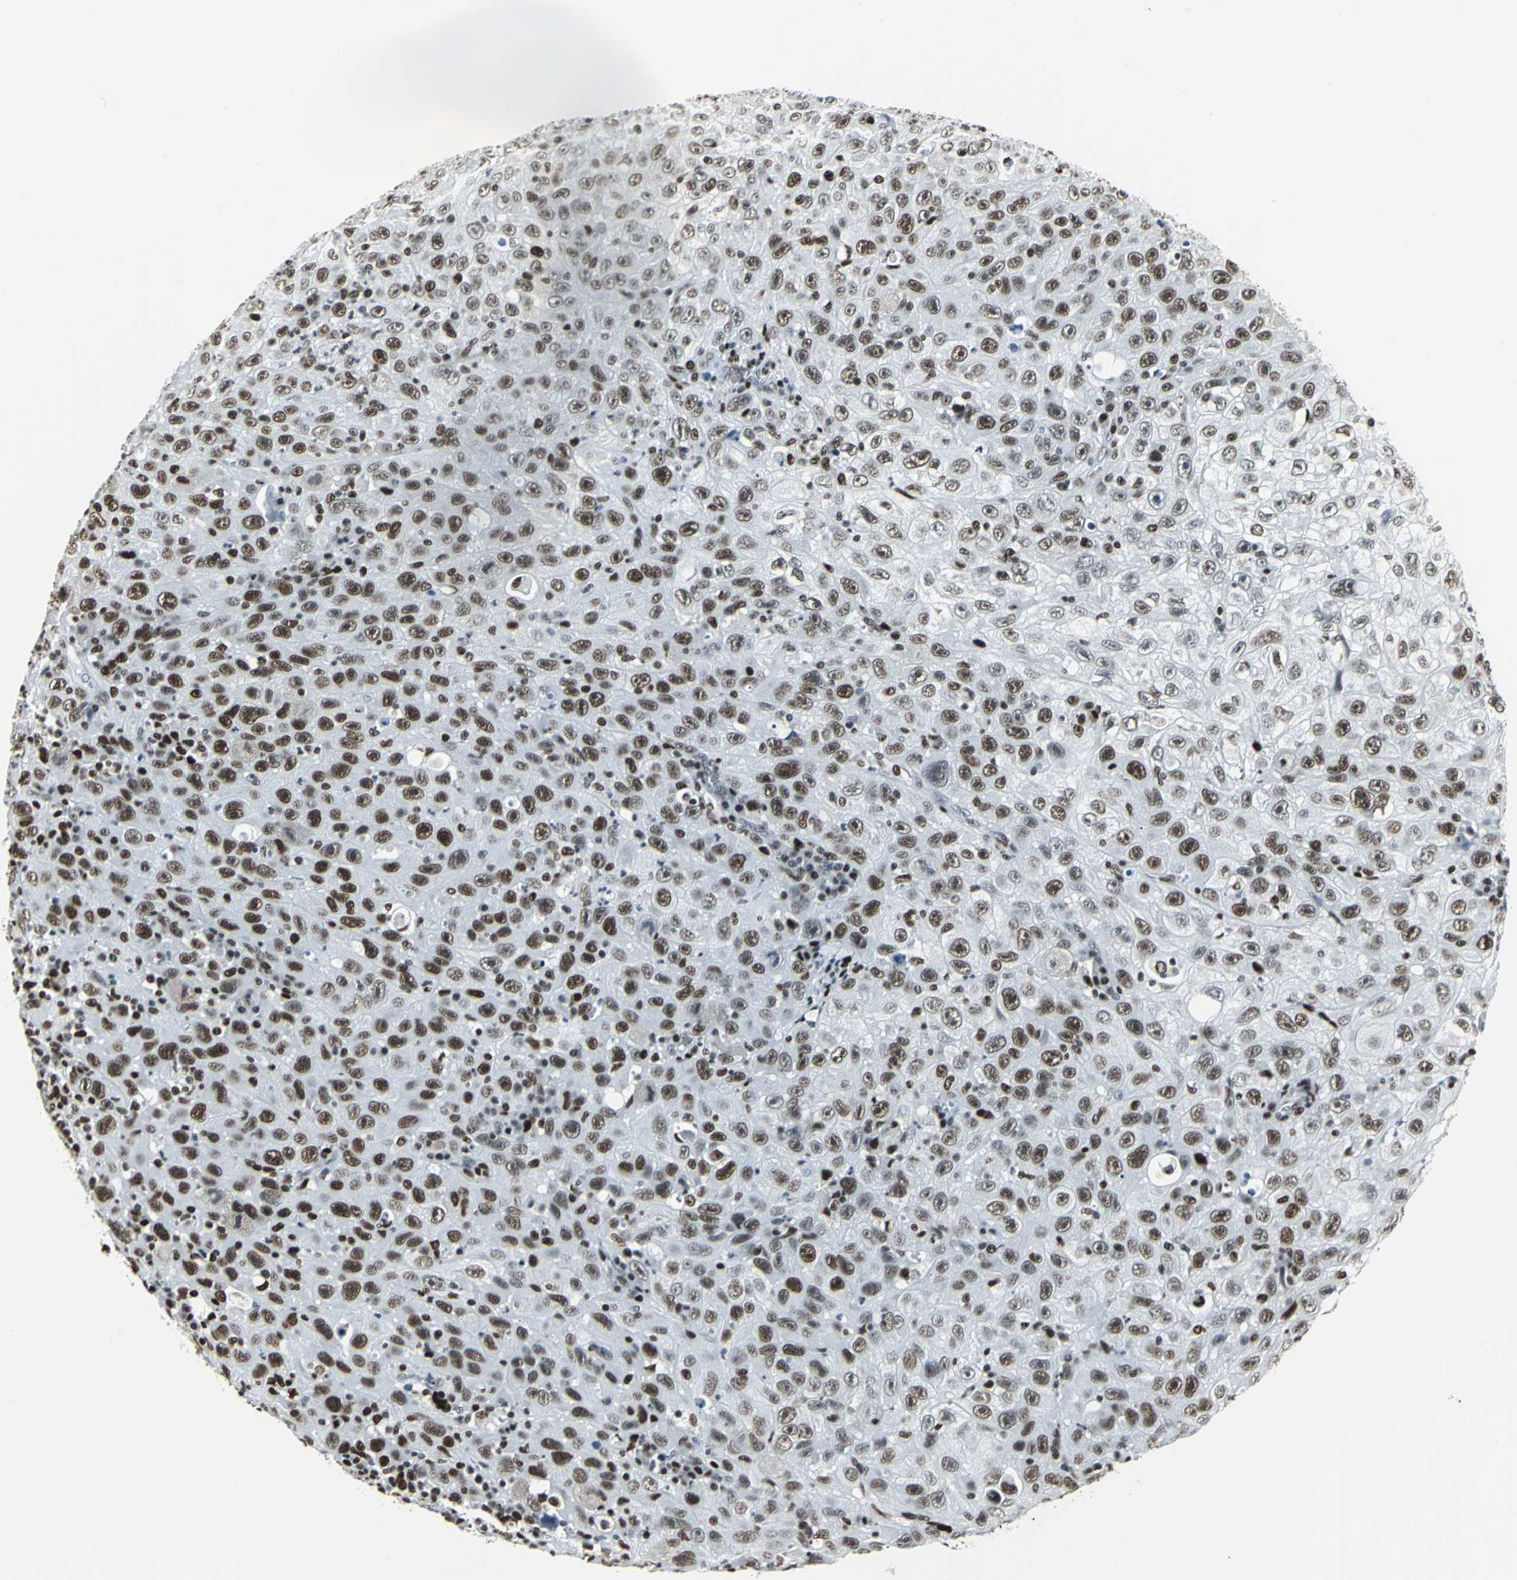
{"staining": {"intensity": "strong", "quantity": ">75%", "location": "nuclear"}, "tissue": "skin cancer", "cell_type": "Tumor cells", "image_type": "cancer", "snomed": [{"axis": "morphology", "description": "Squamous cell carcinoma, NOS"}, {"axis": "topography", "description": "Skin"}], "caption": "This micrograph shows immunohistochemistry (IHC) staining of human skin cancer (squamous cell carcinoma), with high strong nuclear positivity in approximately >75% of tumor cells.", "gene": "HDAC2", "patient": {"sex": "male", "age": 75}}